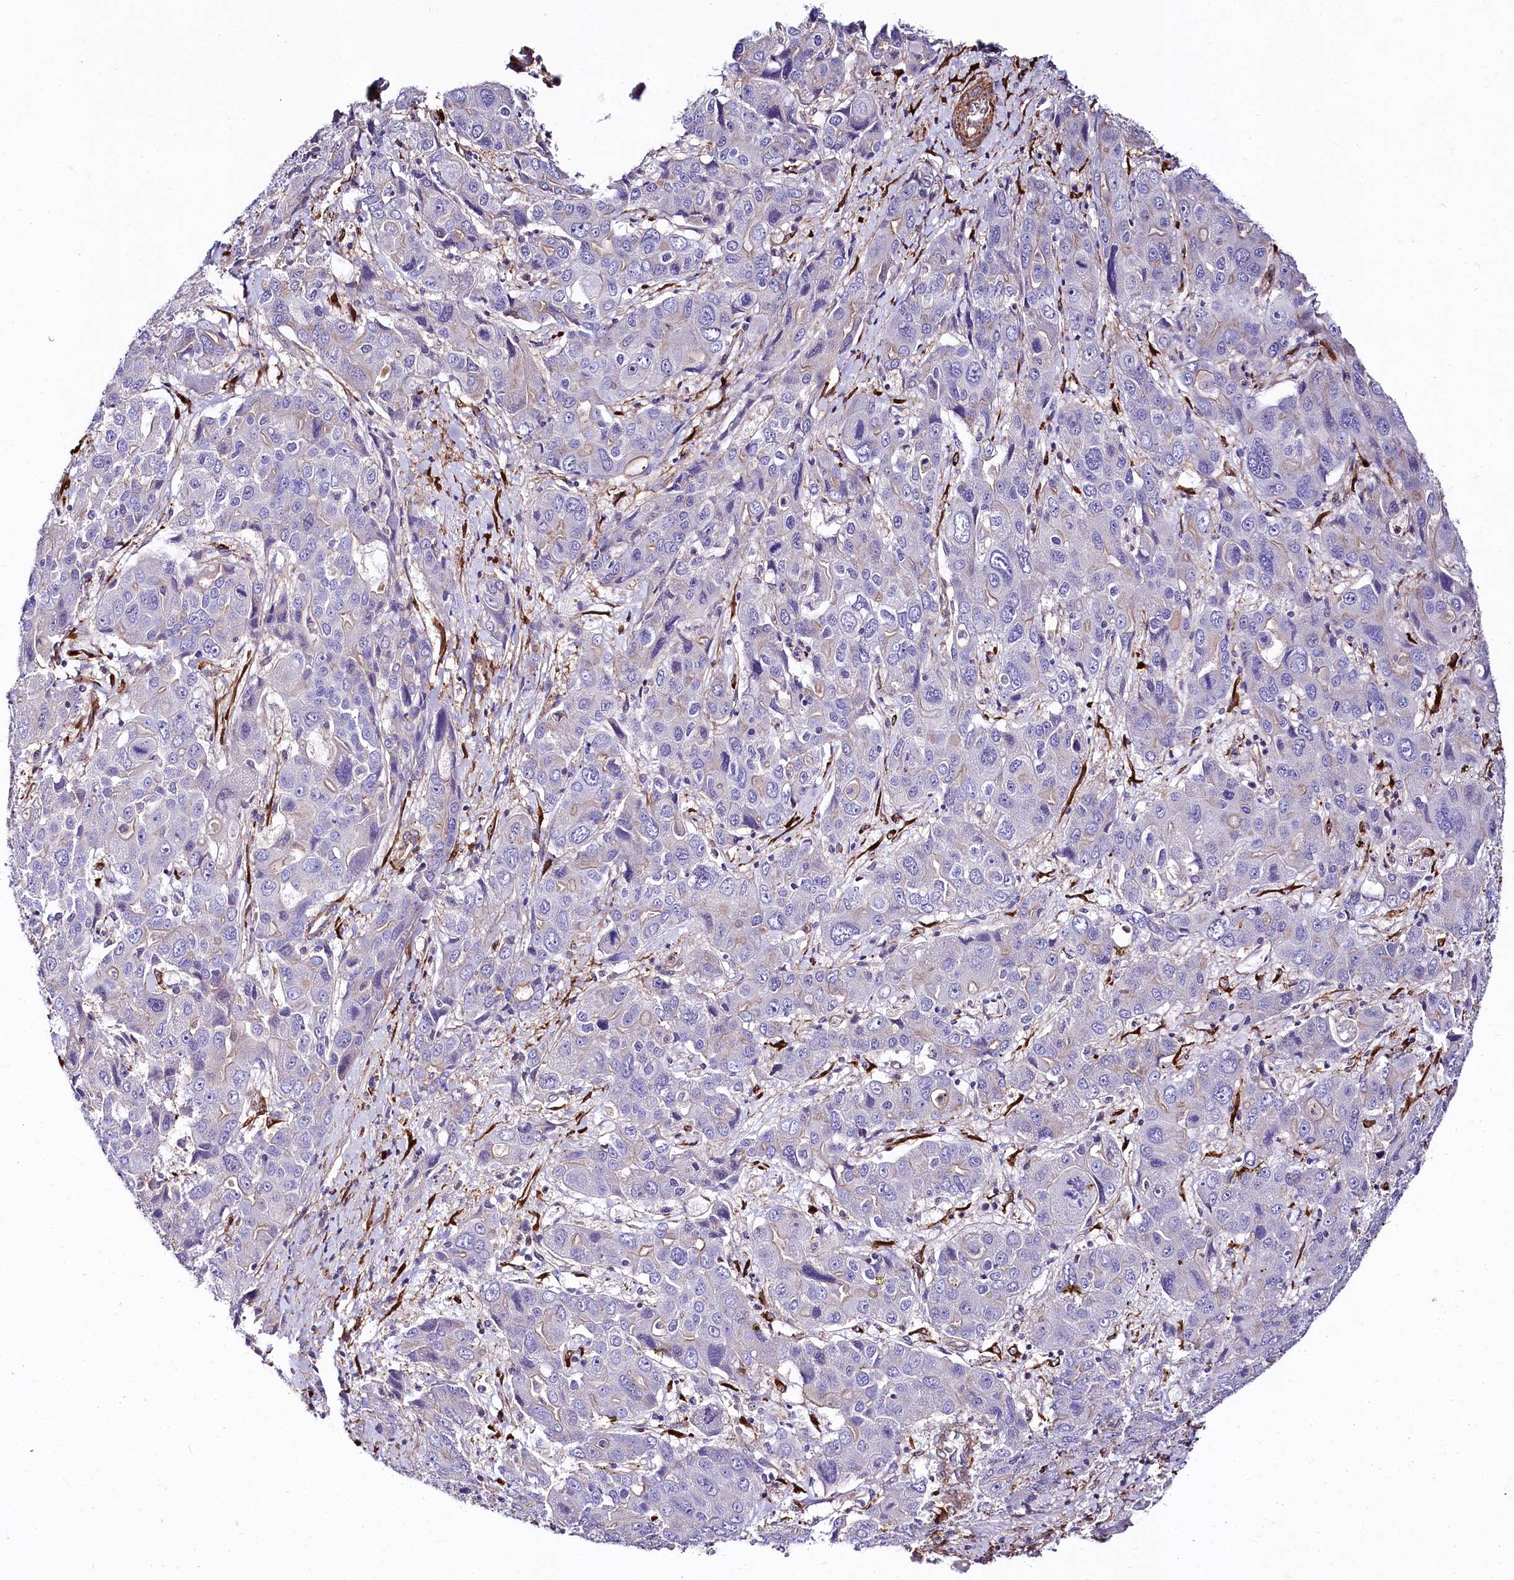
{"staining": {"intensity": "negative", "quantity": "none", "location": "none"}, "tissue": "liver cancer", "cell_type": "Tumor cells", "image_type": "cancer", "snomed": [{"axis": "morphology", "description": "Cholangiocarcinoma"}, {"axis": "topography", "description": "Liver"}], "caption": "An immunohistochemistry micrograph of cholangiocarcinoma (liver) is shown. There is no staining in tumor cells of cholangiocarcinoma (liver).", "gene": "FCHSD2", "patient": {"sex": "male", "age": 67}}